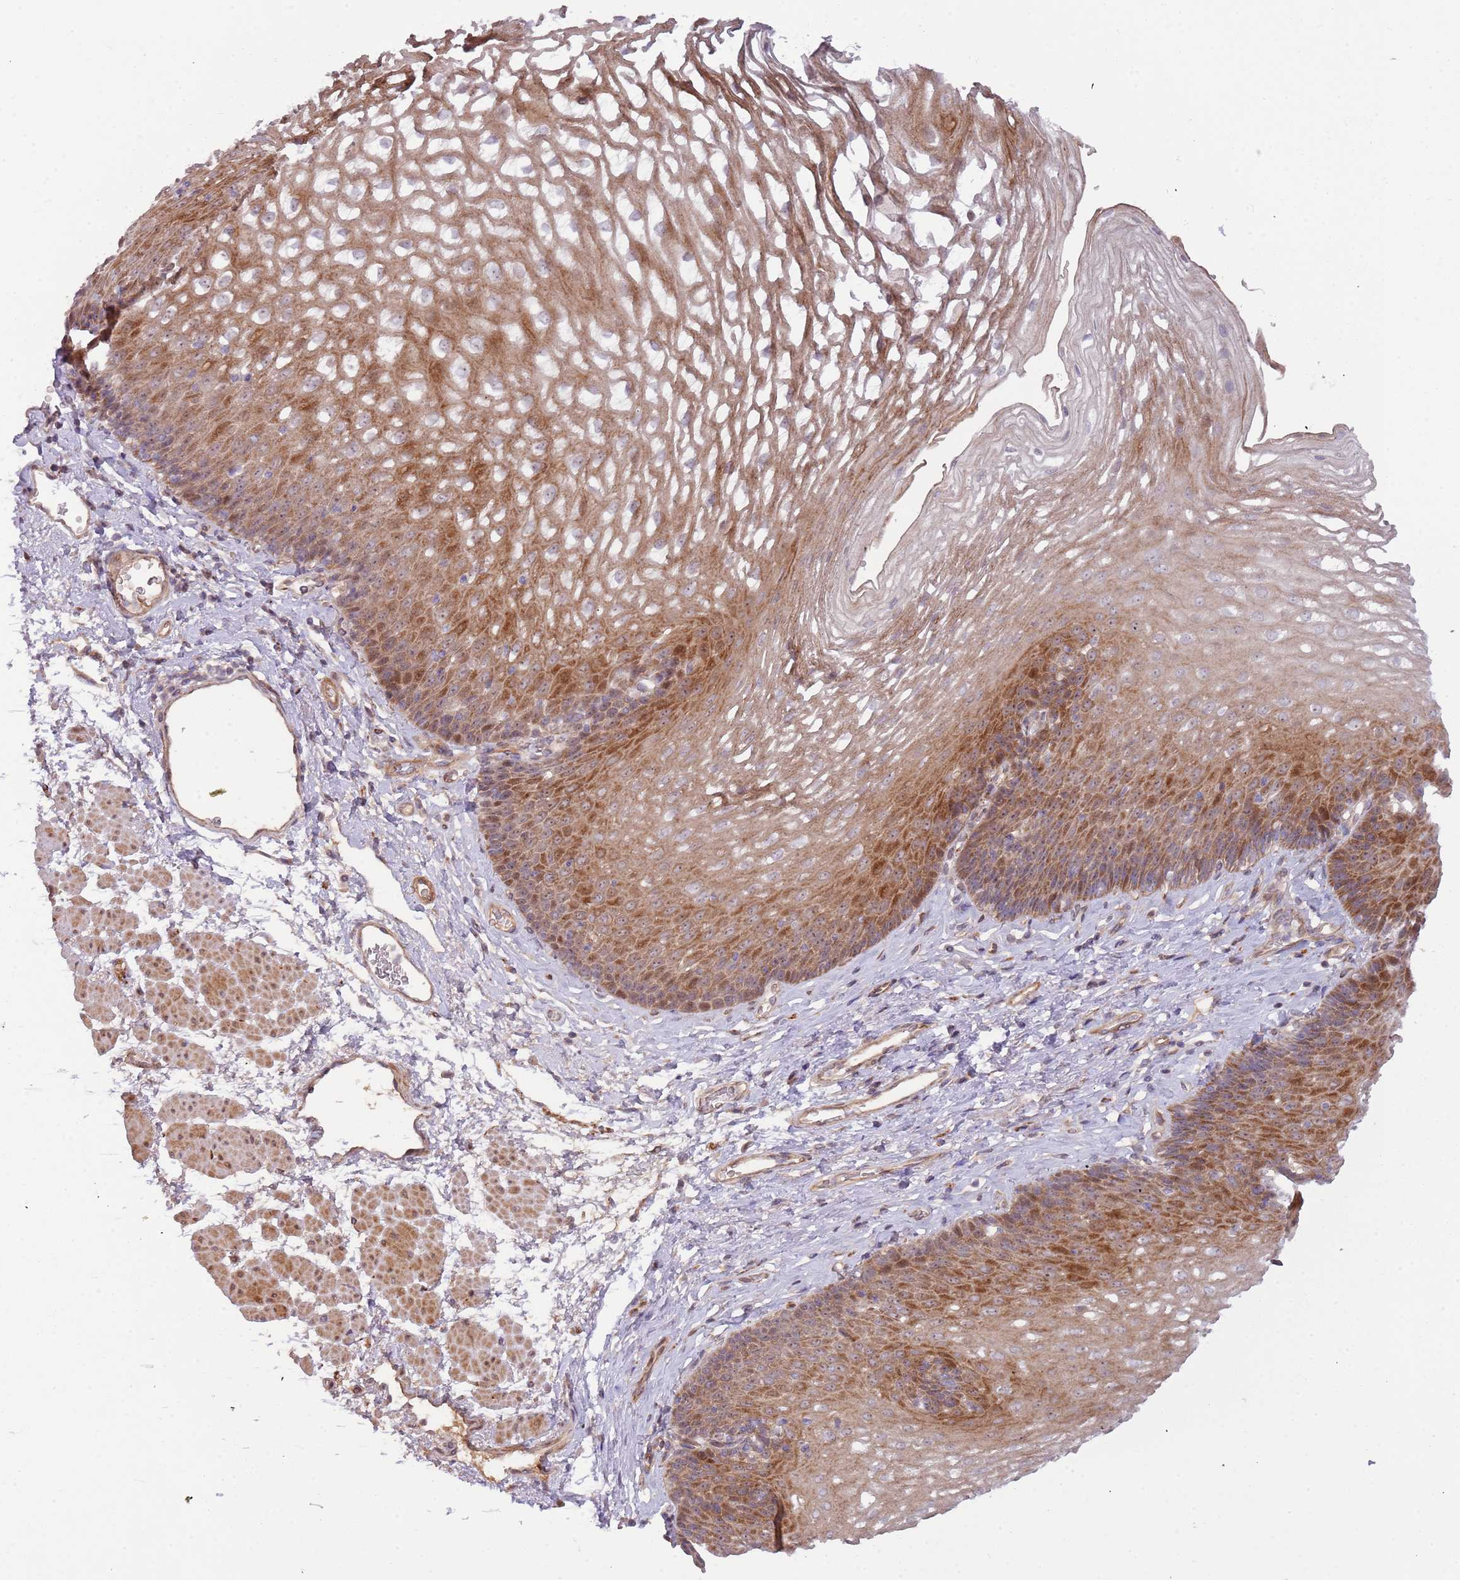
{"staining": {"intensity": "moderate", "quantity": ">75%", "location": "cytoplasmic/membranous,nuclear"}, "tissue": "esophagus", "cell_type": "Squamous epithelial cells", "image_type": "normal", "snomed": [{"axis": "morphology", "description": "Normal tissue, NOS"}, {"axis": "topography", "description": "Esophagus"}], "caption": "Approximately >75% of squamous epithelial cells in normal human esophagus exhibit moderate cytoplasmic/membranous,nuclear protein positivity as visualized by brown immunohistochemical staining.", "gene": "TRAPPC6B", "patient": {"sex": "female", "age": 66}}